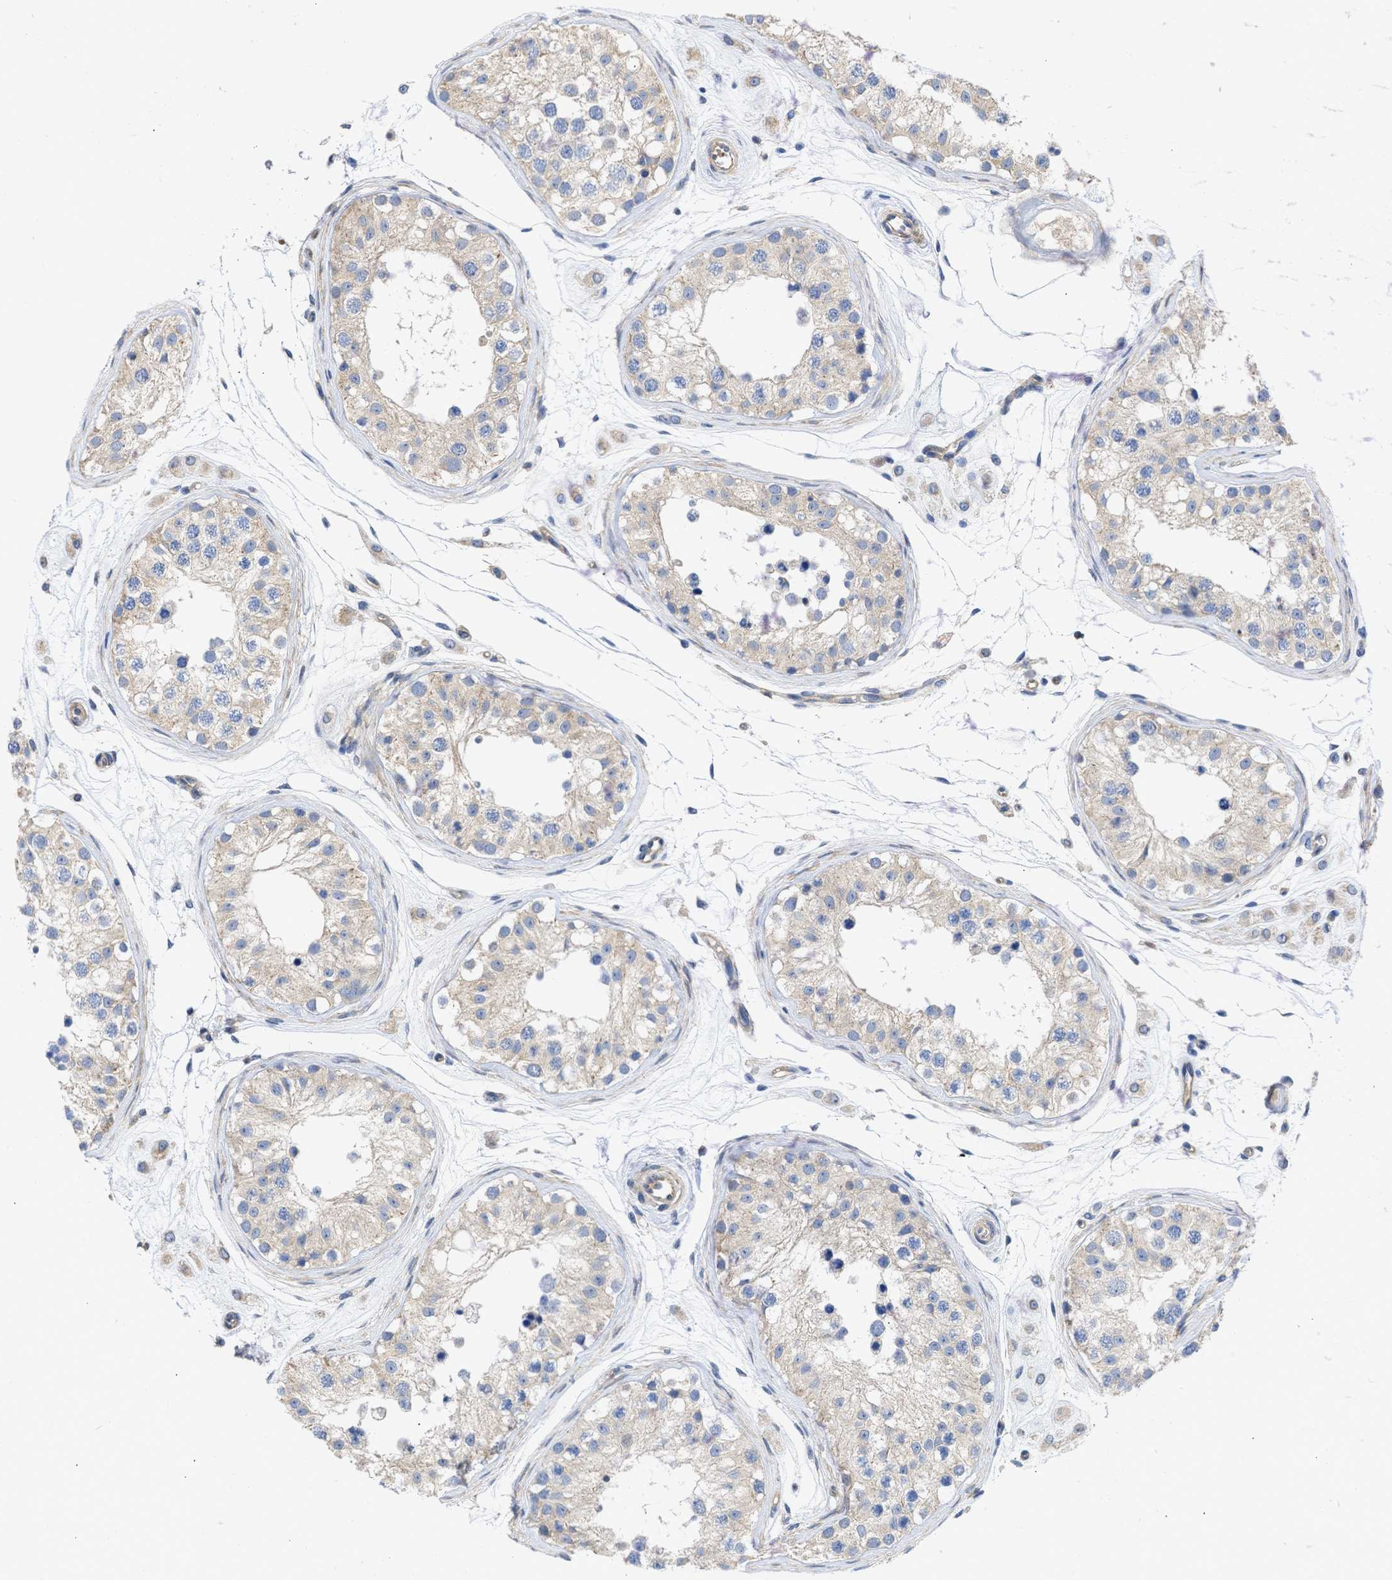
{"staining": {"intensity": "weak", "quantity": "<25%", "location": "cytoplasmic/membranous"}, "tissue": "testis", "cell_type": "Cells in seminiferous ducts", "image_type": "normal", "snomed": [{"axis": "morphology", "description": "Normal tissue, NOS"}, {"axis": "morphology", "description": "Adenocarcinoma, metastatic, NOS"}, {"axis": "topography", "description": "Testis"}], "caption": "The histopathology image displays no significant staining in cells in seminiferous ducts of testis. The staining was performed using DAB (3,3'-diaminobenzidine) to visualize the protein expression in brown, while the nuclei were stained in blue with hematoxylin (Magnification: 20x).", "gene": "MAP2K3", "patient": {"sex": "male", "age": 26}}